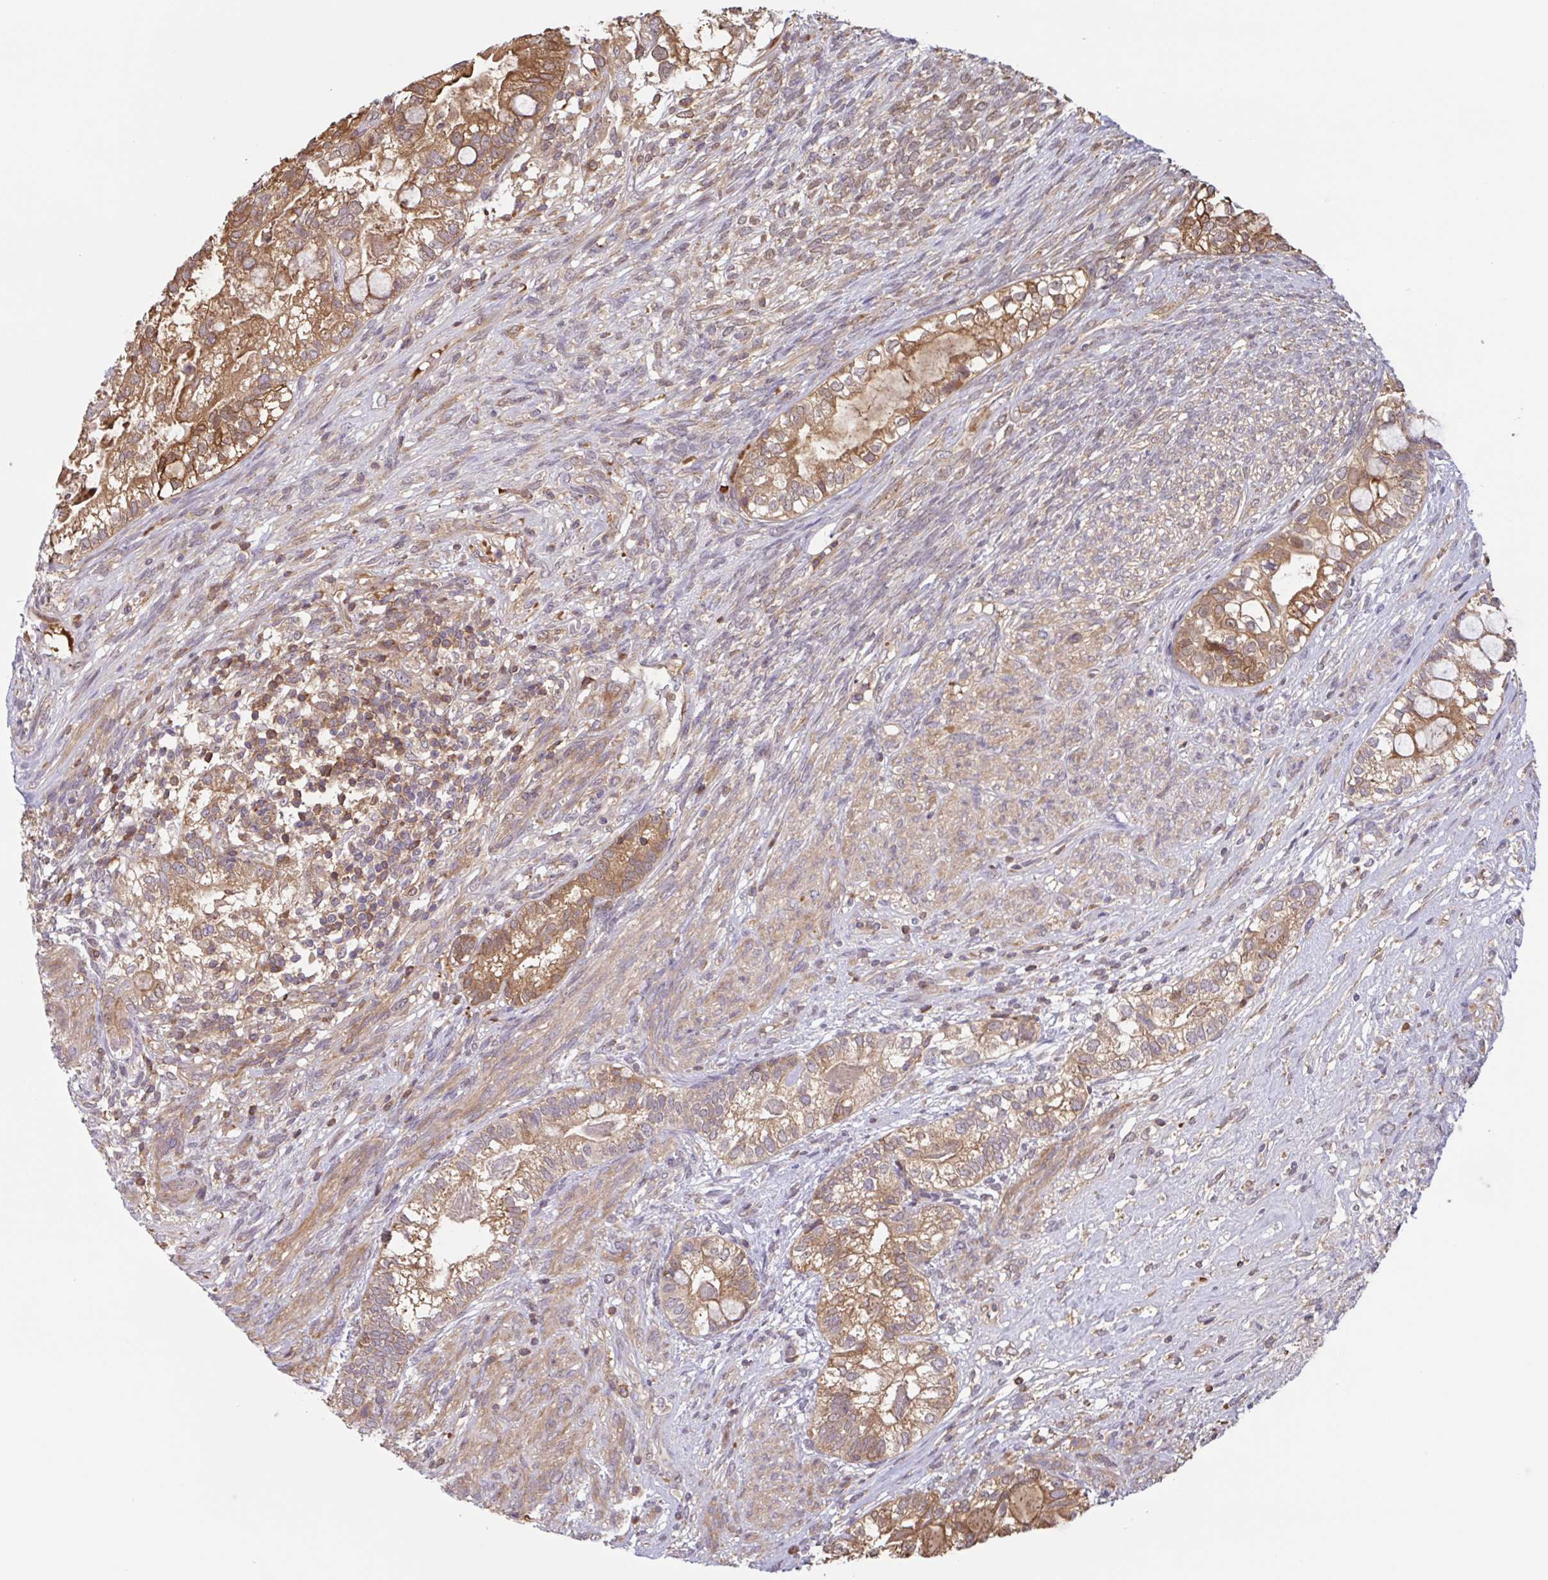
{"staining": {"intensity": "moderate", "quantity": ">75%", "location": "cytoplasmic/membranous"}, "tissue": "testis cancer", "cell_type": "Tumor cells", "image_type": "cancer", "snomed": [{"axis": "morphology", "description": "Seminoma, NOS"}, {"axis": "morphology", "description": "Carcinoma, Embryonal, NOS"}, {"axis": "topography", "description": "Testis"}], "caption": "Seminoma (testis) stained with immunohistochemistry shows moderate cytoplasmic/membranous positivity in approximately >75% of tumor cells.", "gene": "OTOP2", "patient": {"sex": "male", "age": 41}}